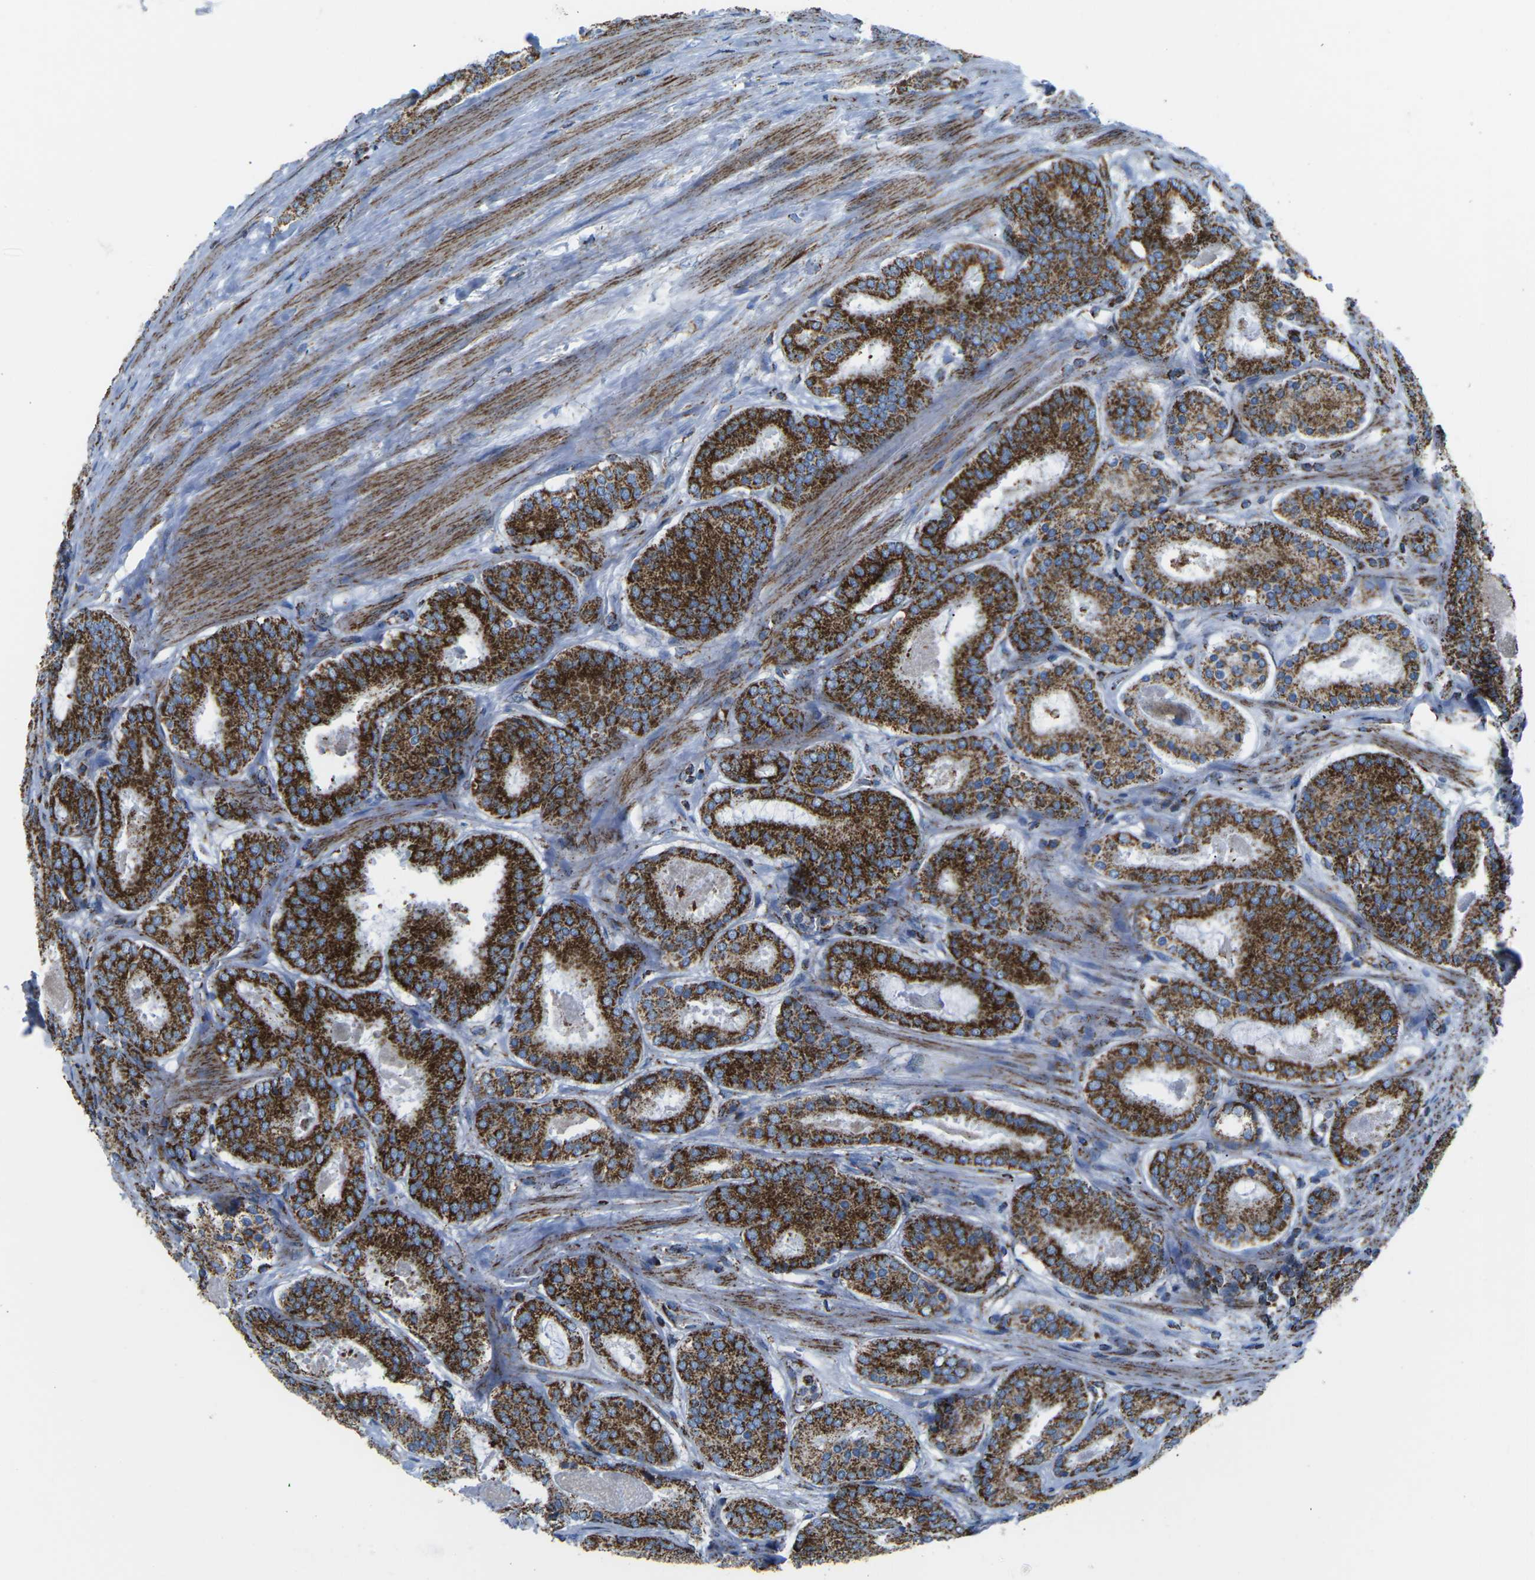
{"staining": {"intensity": "strong", "quantity": ">75%", "location": "cytoplasmic/membranous"}, "tissue": "prostate cancer", "cell_type": "Tumor cells", "image_type": "cancer", "snomed": [{"axis": "morphology", "description": "Adenocarcinoma, Low grade"}, {"axis": "topography", "description": "Prostate"}], "caption": "High-power microscopy captured an IHC histopathology image of low-grade adenocarcinoma (prostate), revealing strong cytoplasmic/membranous staining in about >75% of tumor cells.", "gene": "MT-CO2", "patient": {"sex": "male", "age": 69}}